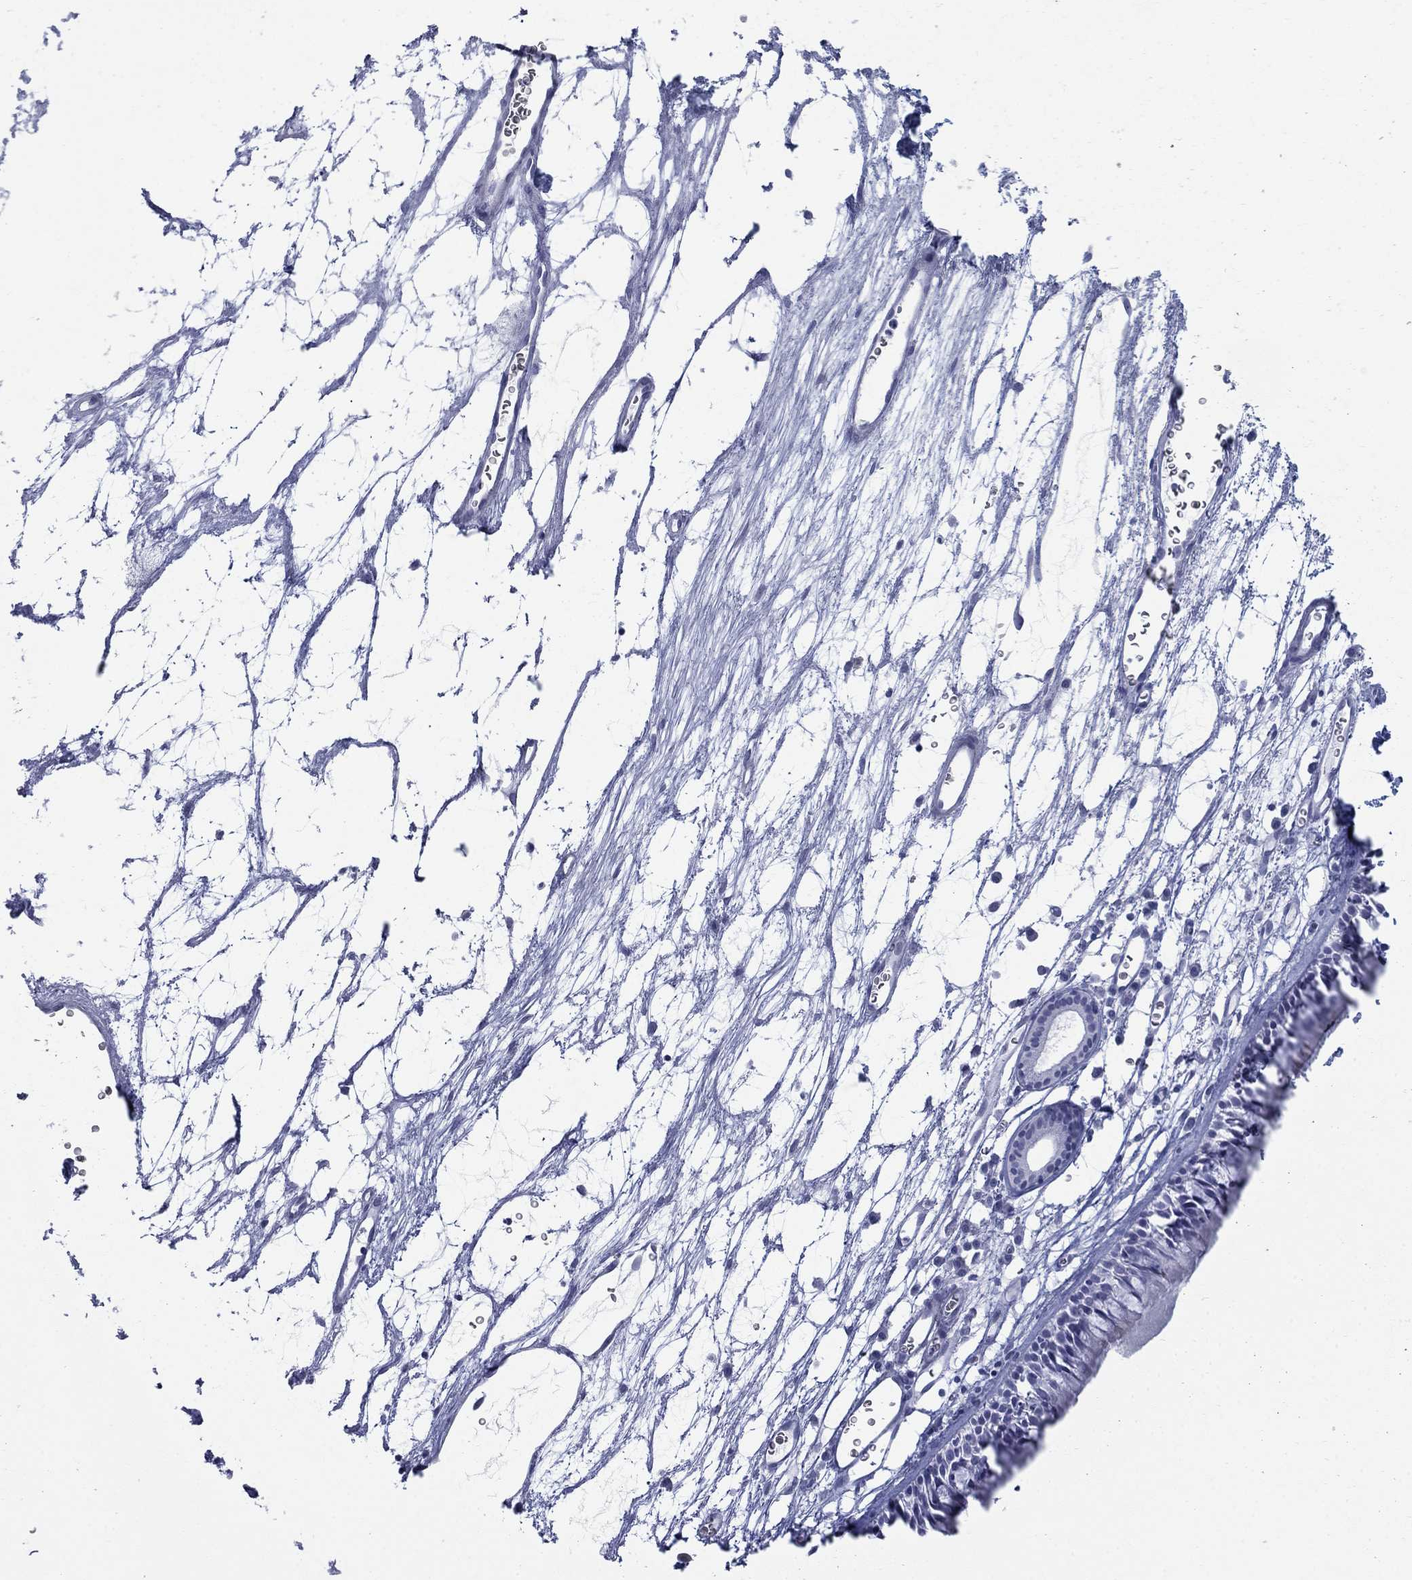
{"staining": {"intensity": "negative", "quantity": "none", "location": "none"}, "tissue": "nasopharynx", "cell_type": "Respiratory epithelial cells", "image_type": "normal", "snomed": [{"axis": "morphology", "description": "Normal tissue, NOS"}, {"axis": "topography", "description": "Nasopharynx"}], "caption": "Immunohistochemistry image of normal nasopharynx stained for a protein (brown), which shows no positivity in respiratory epithelial cells.", "gene": "IGF2BP3", "patient": {"sex": "male", "age": 69}}